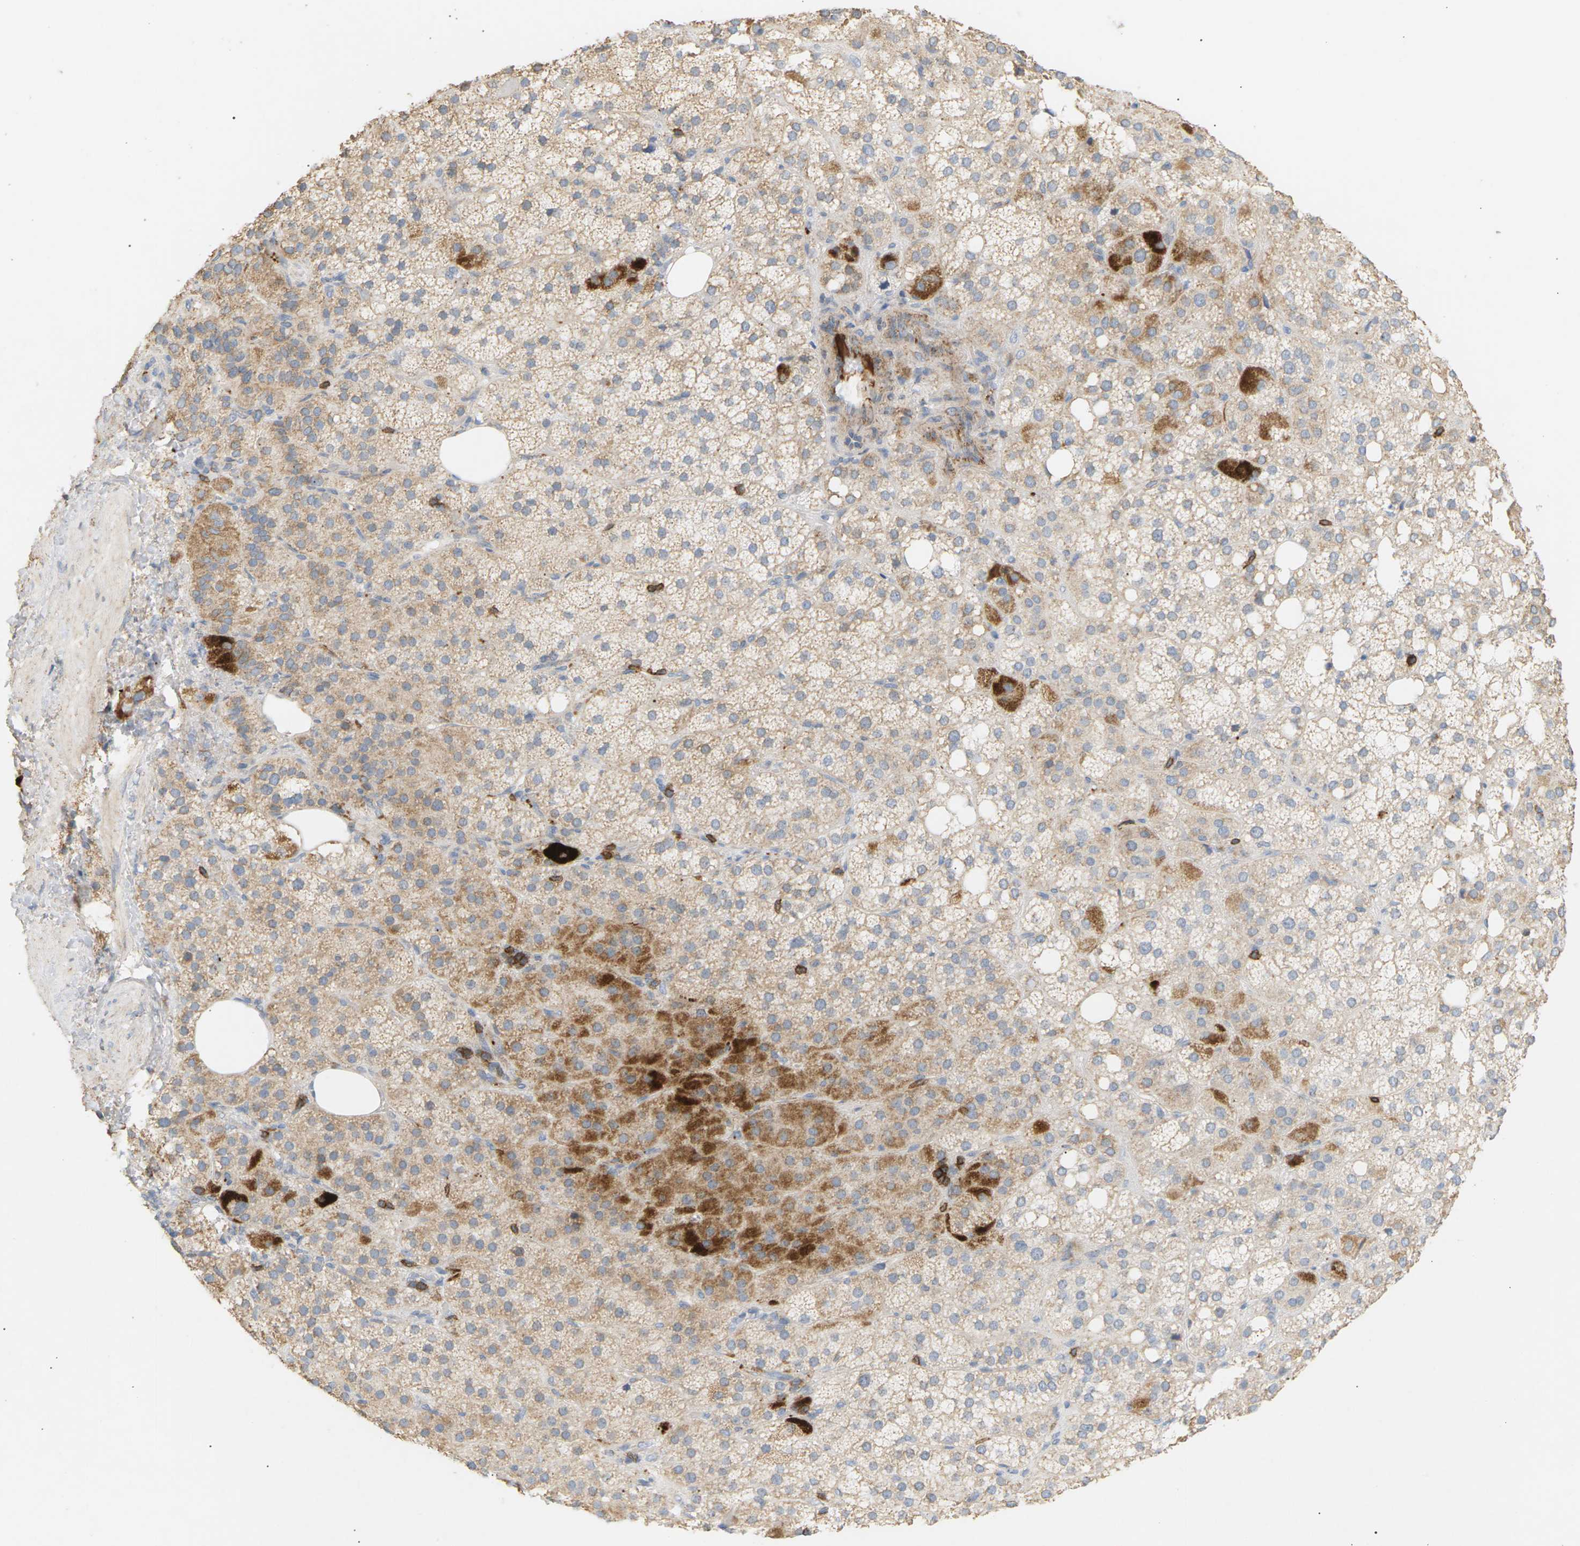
{"staining": {"intensity": "moderate", "quantity": "<25%", "location": "cytoplasmic/membranous"}, "tissue": "adrenal gland", "cell_type": "Glandular cells", "image_type": "normal", "snomed": [{"axis": "morphology", "description": "Normal tissue, NOS"}, {"axis": "topography", "description": "Adrenal gland"}], "caption": "This is a histology image of immunohistochemistry staining of normal adrenal gland, which shows moderate expression in the cytoplasmic/membranous of glandular cells.", "gene": "LIME1", "patient": {"sex": "female", "age": 59}}